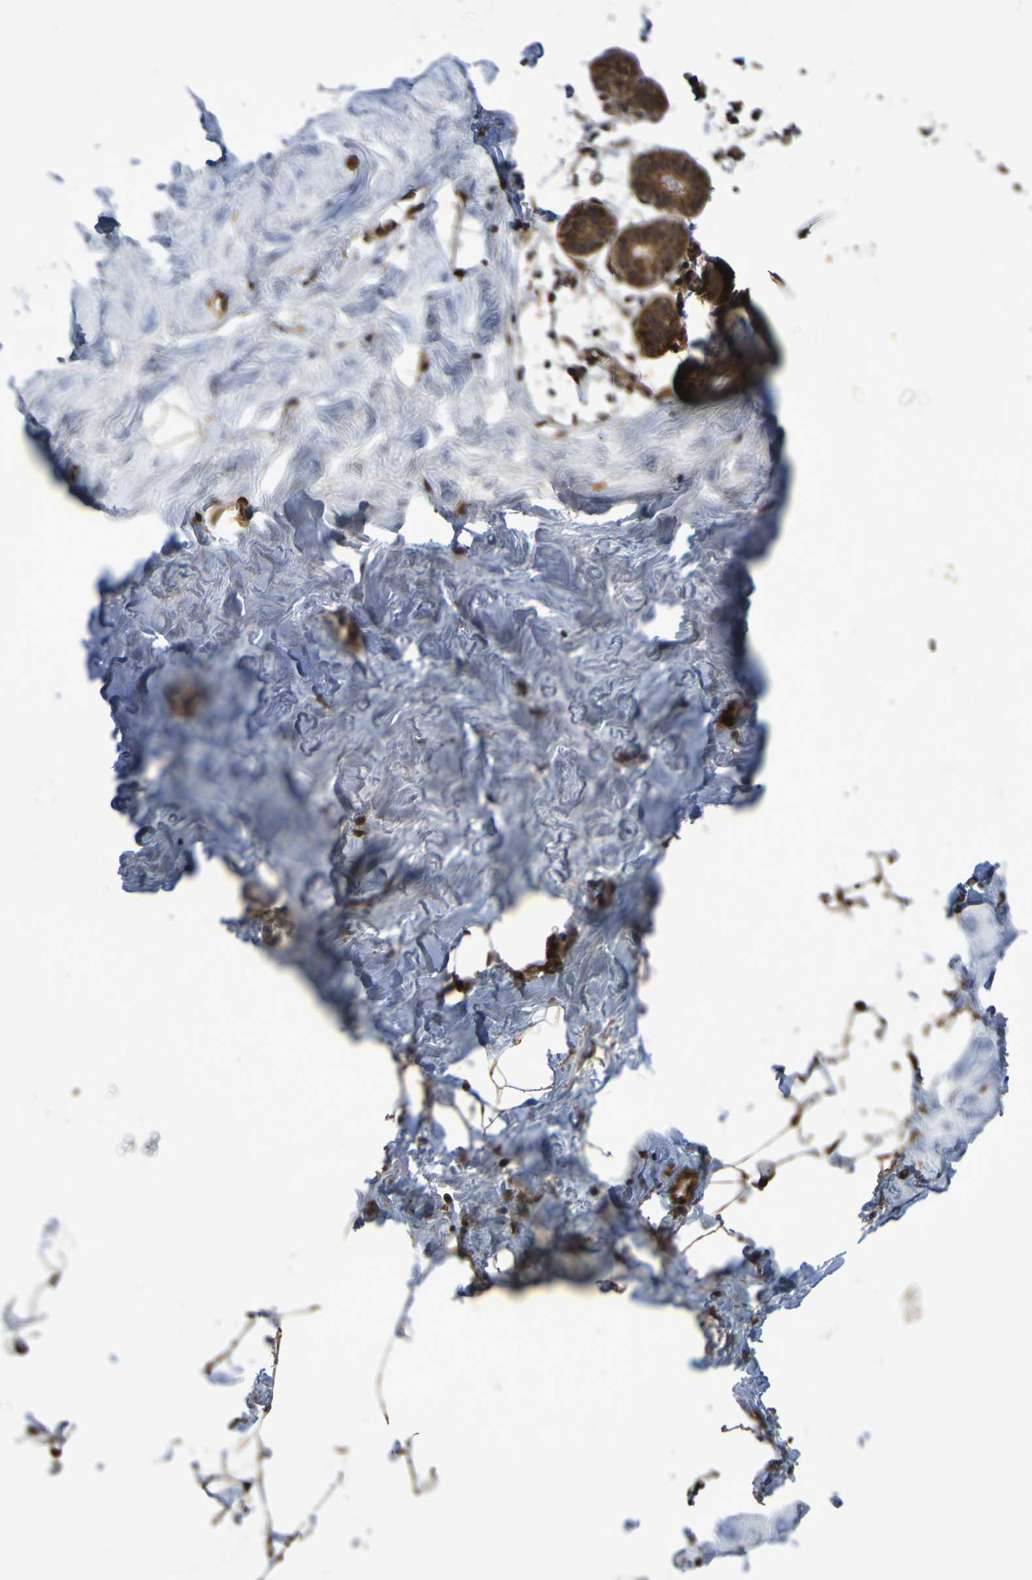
{"staining": {"intensity": "negative", "quantity": "none", "location": "none"}, "tissue": "breast", "cell_type": "Adipocytes", "image_type": "normal", "snomed": [{"axis": "morphology", "description": "Normal tissue, NOS"}, {"axis": "topography", "description": "Breast"}], "caption": "A high-resolution photomicrograph shows immunohistochemistry (IHC) staining of normal breast, which reveals no significant positivity in adipocytes. Brightfield microscopy of IHC stained with DAB (brown) and hematoxylin (blue), captured at high magnification.", "gene": "SERPINB6", "patient": {"sex": "female", "age": 27}}